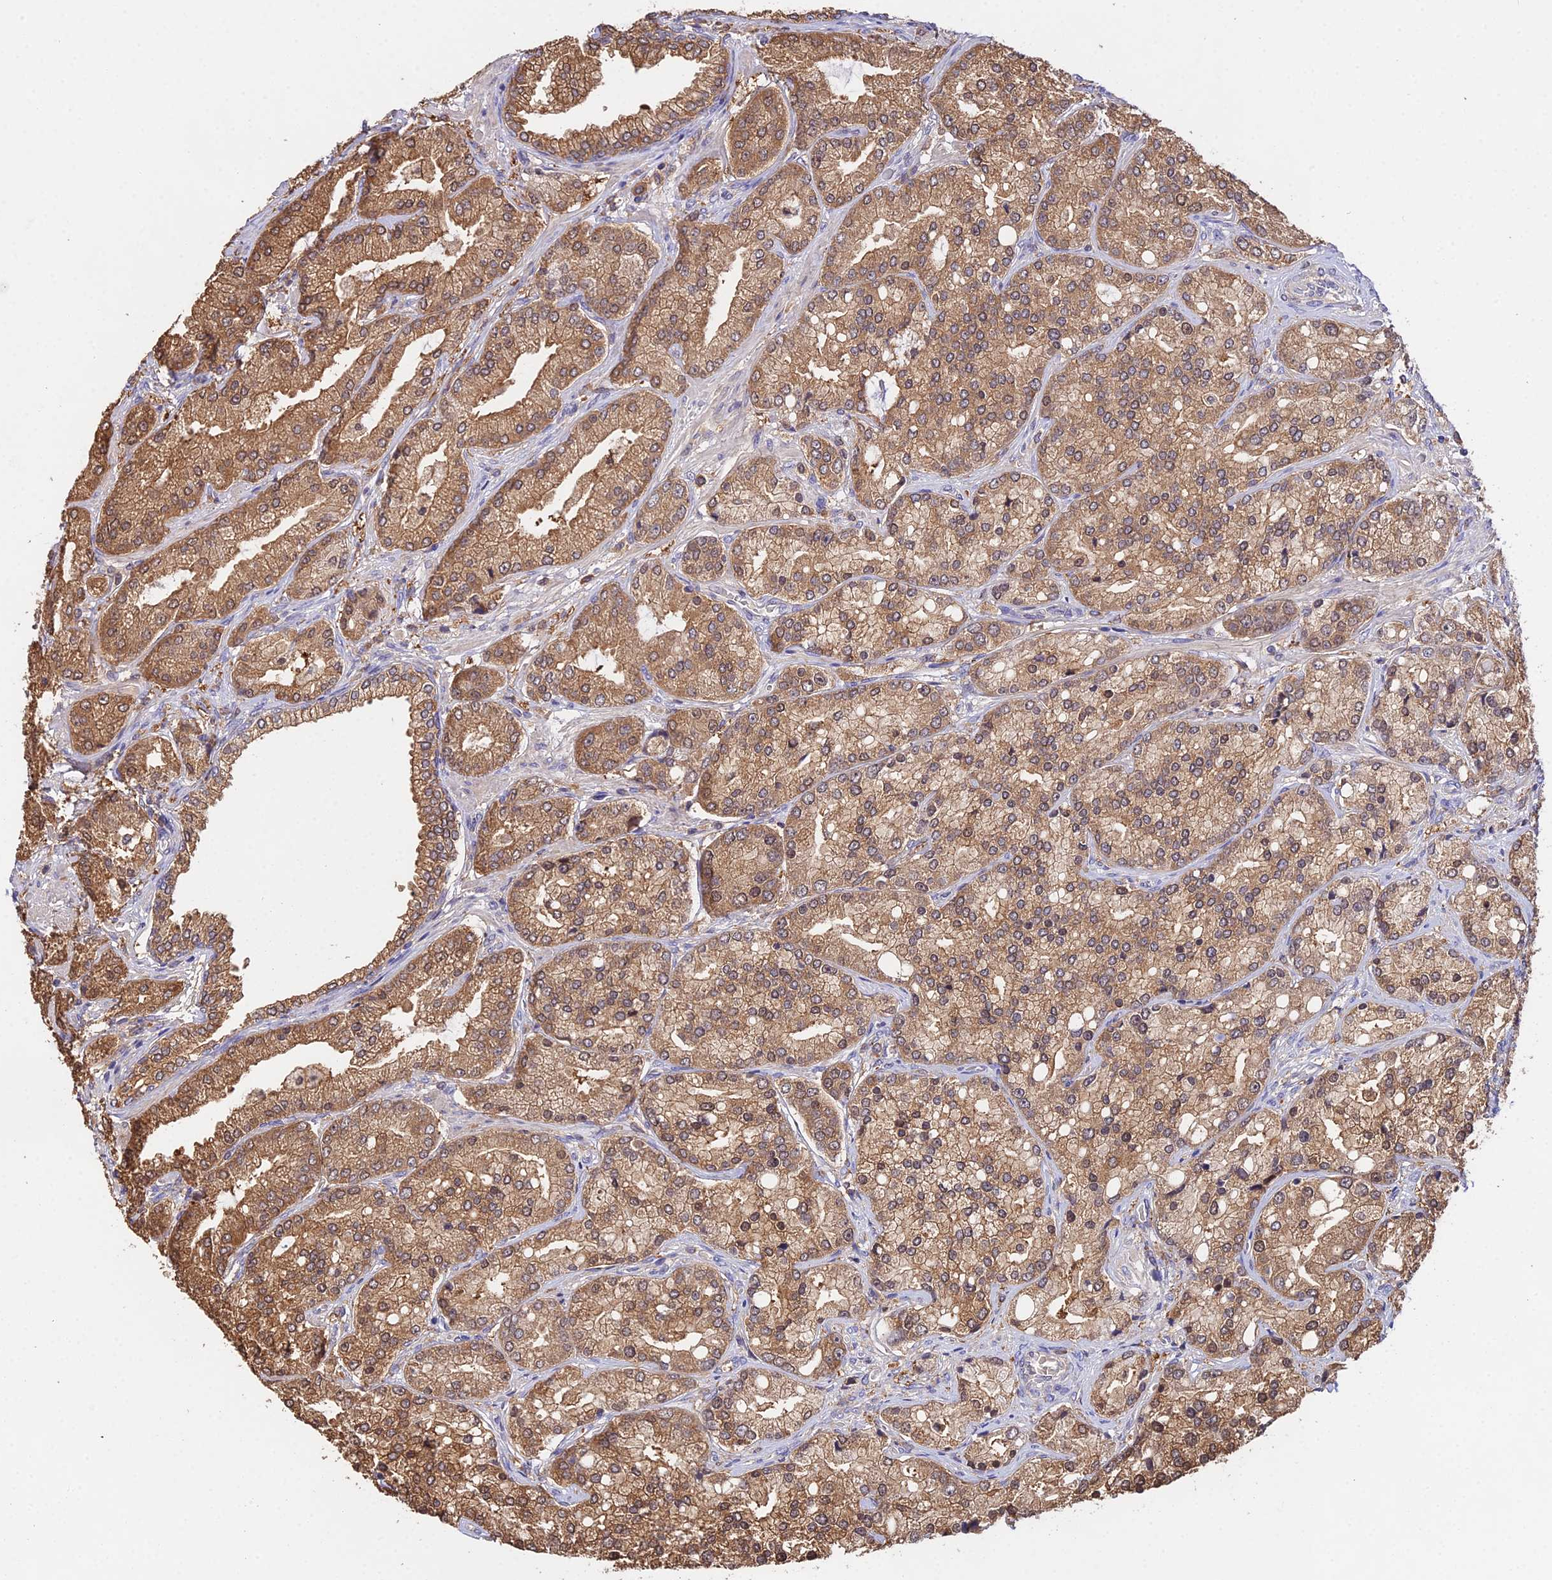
{"staining": {"intensity": "moderate", "quantity": ">75%", "location": "cytoplasmic/membranous"}, "tissue": "prostate cancer", "cell_type": "Tumor cells", "image_type": "cancer", "snomed": [{"axis": "morphology", "description": "Adenocarcinoma, High grade"}, {"axis": "topography", "description": "Prostate"}], "caption": "IHC photomicrograph of human high-grade adenocarcinoma (prostate) stained for a protein (brown), which displays medium levels of moderate cytoplasmic/membranous positivity in about >75% of tumor cells.", "gene": "FBP1", "patient": {"sex": "male", "age": 71}}